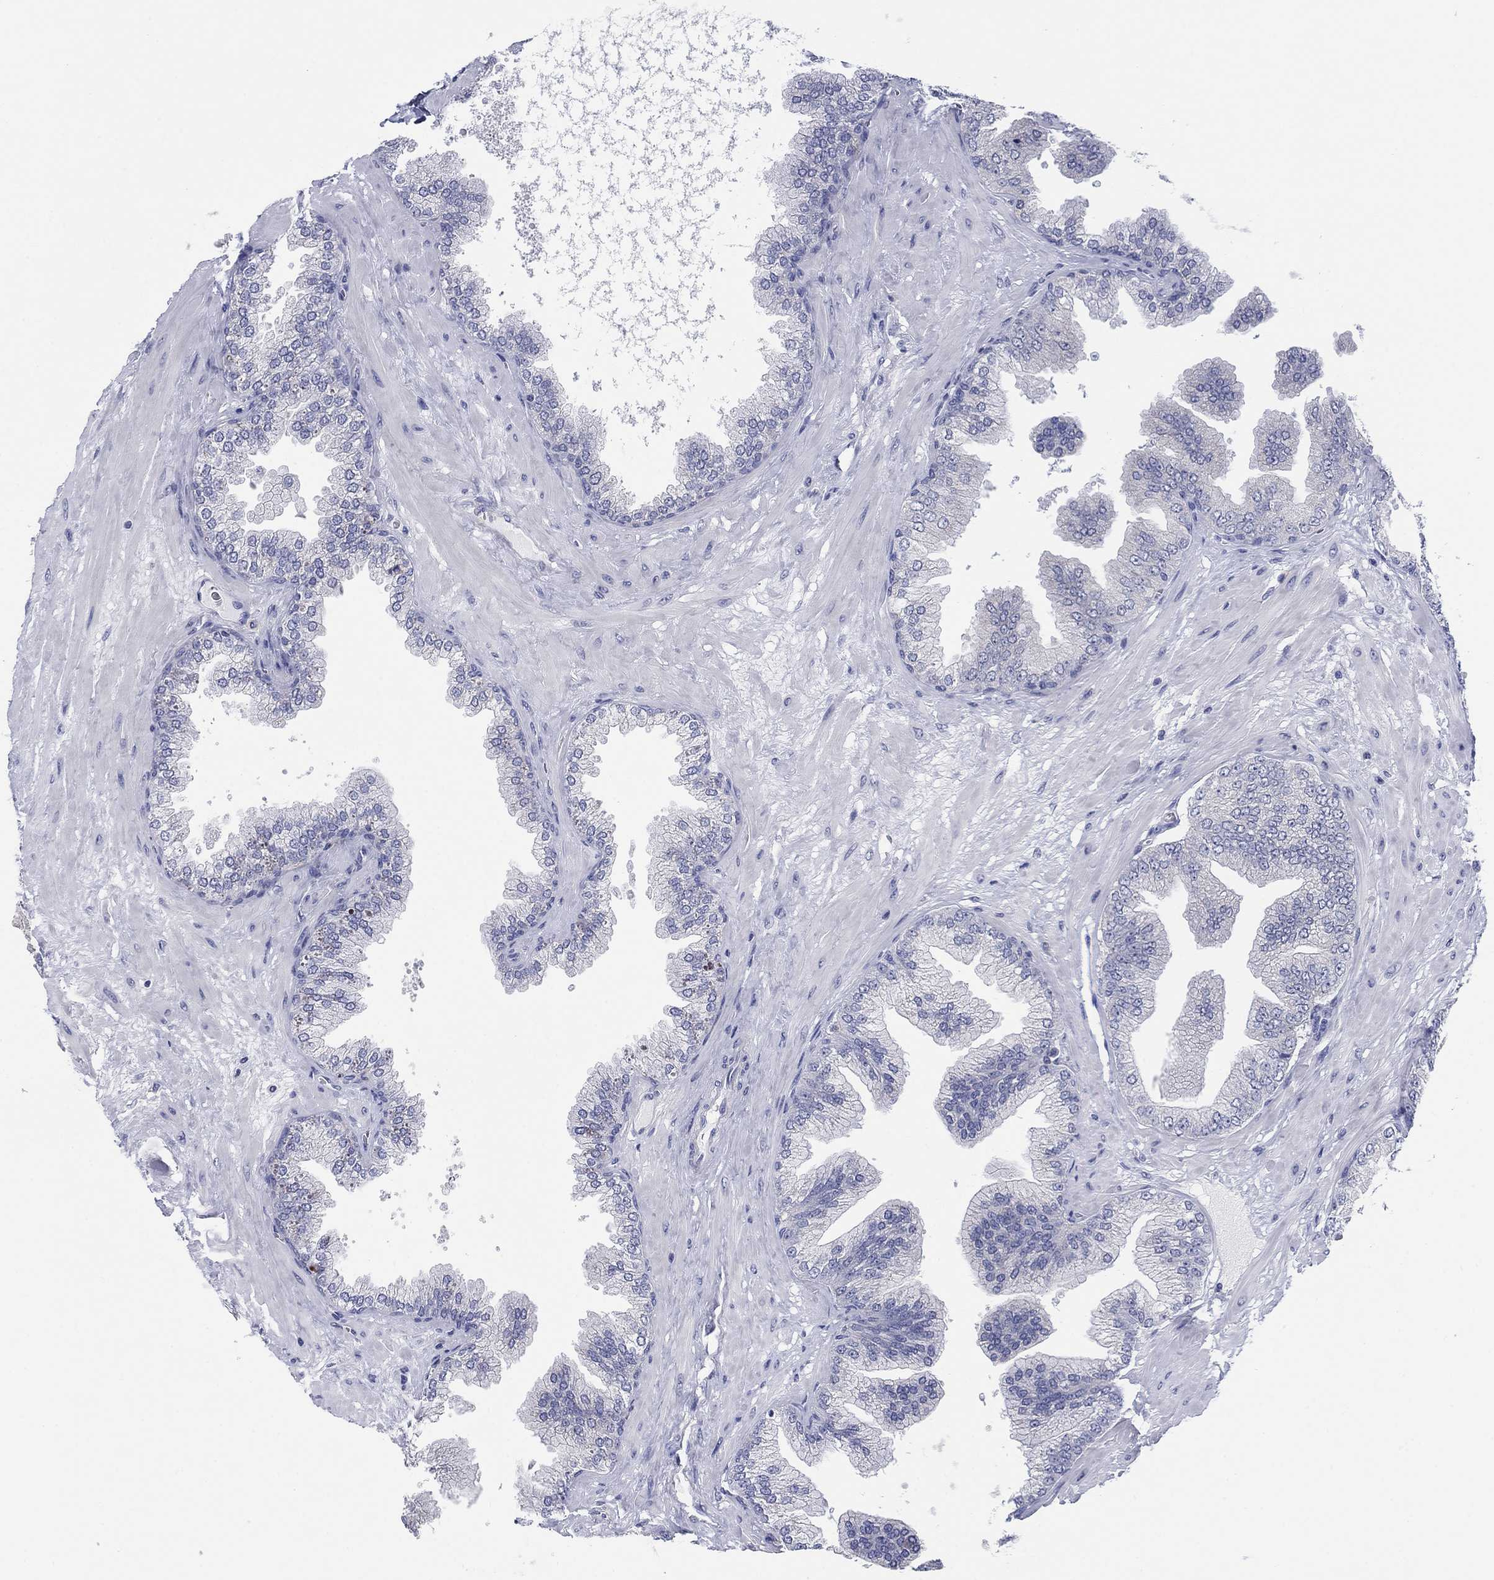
{"staining": {"intensity": "negative", "quantity": "none", "location": "none"}, "tissue": "prostate cancer", "cell_type": "Tumor cells", "image_type": "cancer", "snomed": [{"axis": "morphology", "description": "Adenocarcinoma, Low grade"}, {"axis": "topography", "description": "Prostate"}], "caption": "Tumor cells show no significant protein staining in prostate low-grade adenocarcinoma.", "gene": "FER1L6", "patient": {"sex": "male", "age": 72}}